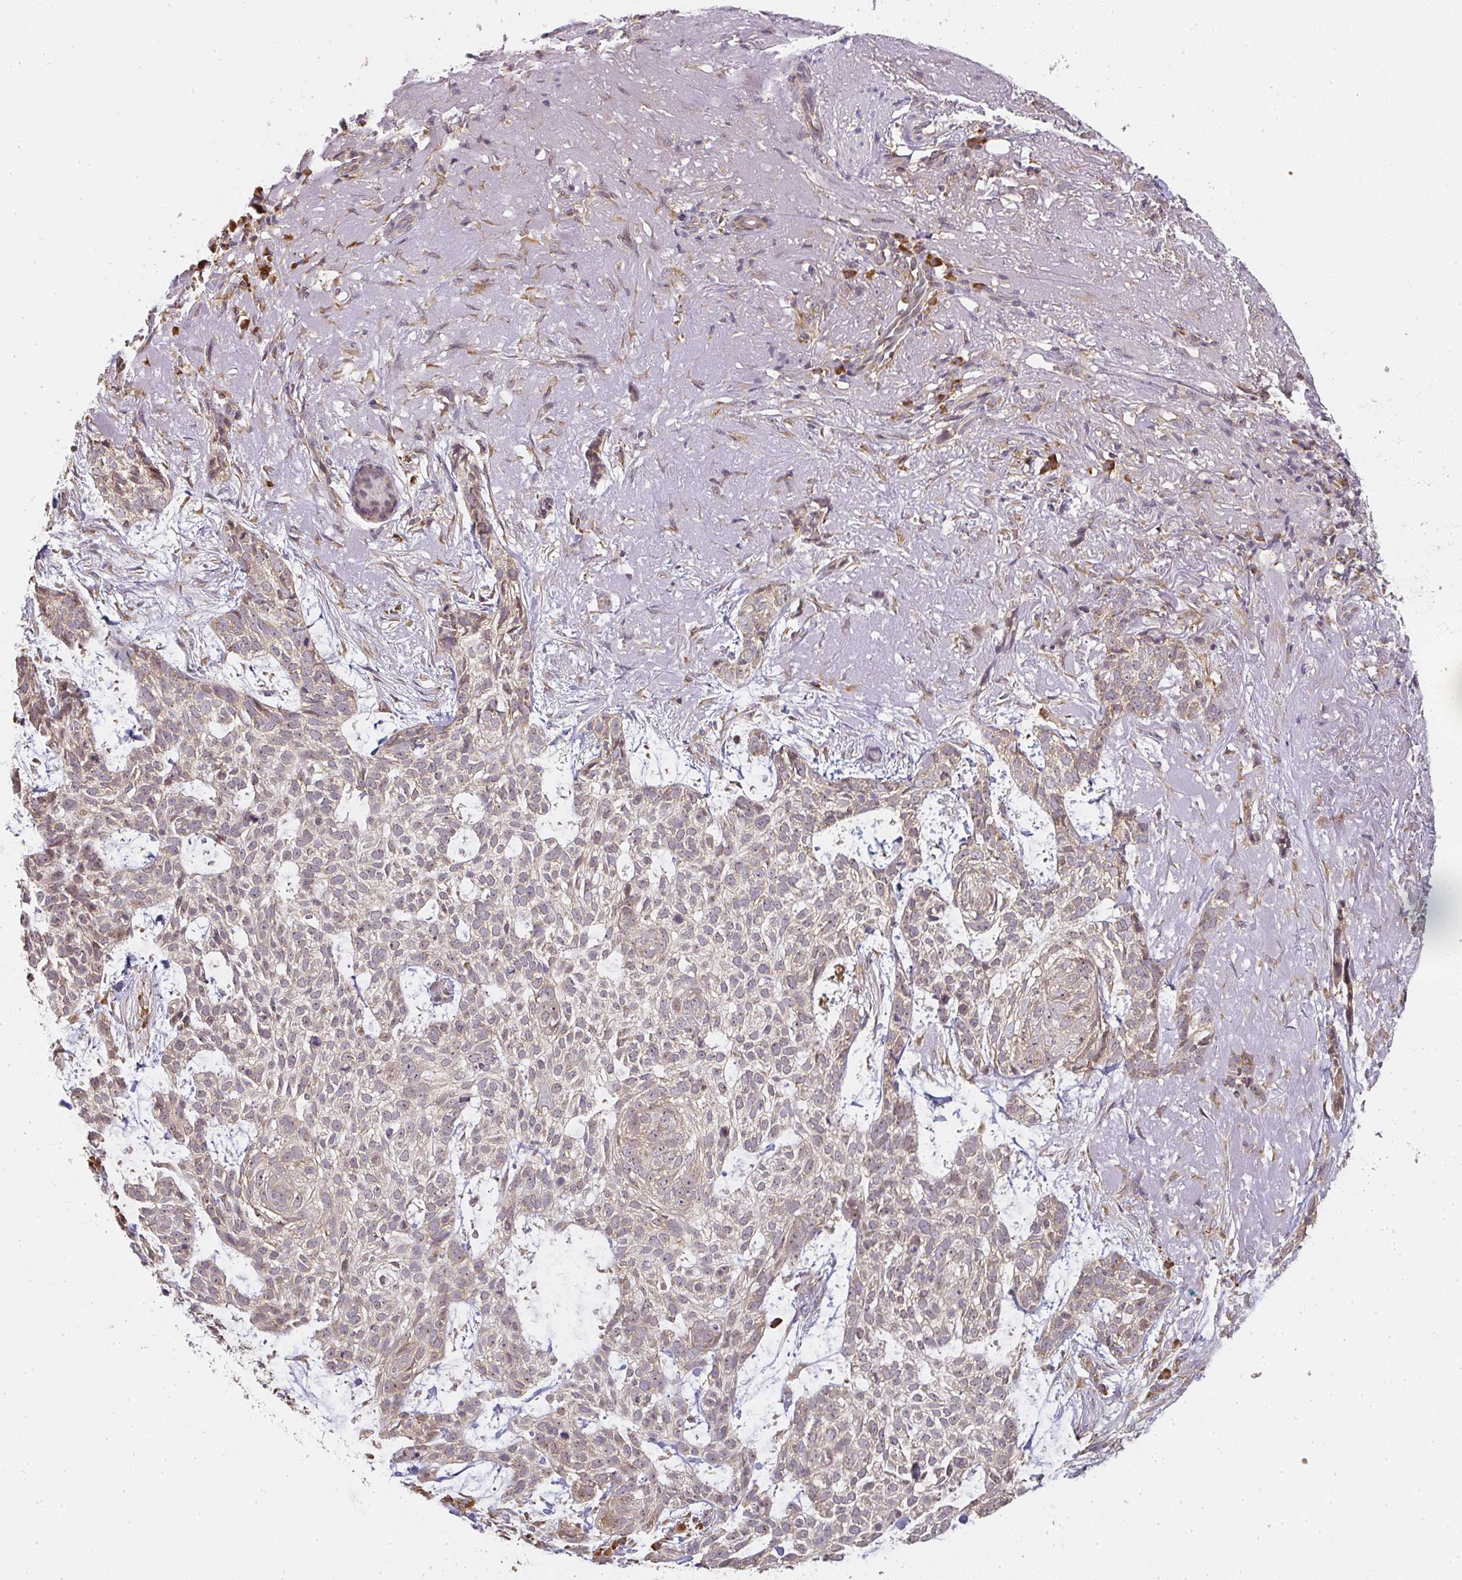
{"staining": {"intensity": "weak", "quantity": "25%-75%", "location": "cytoplasmic/membranous"}, "tissue": "skin cancer", "cell_type": "Tumor cells", "image_type": "cancer", "snomed": [{"axis": "morphology", "description": "Basal cell carcinoma"}, {"axis": "topography", "description": "Skin"}, {"axis": "topography", "description": "Skin of face"}], "caption": "Brown immunohistochemical staining in skin basal cell carcinoma demonstrates weak cytoplasmic/membranous staining in about 25%-75% of tumor cells. The staining is performed using DAB brown chromogen to label protein expression. The nuclei are counter-stained blue using hematoxylin.", "gene": "SLC35B3", "patient": {"sex": "female", "age": 80}}